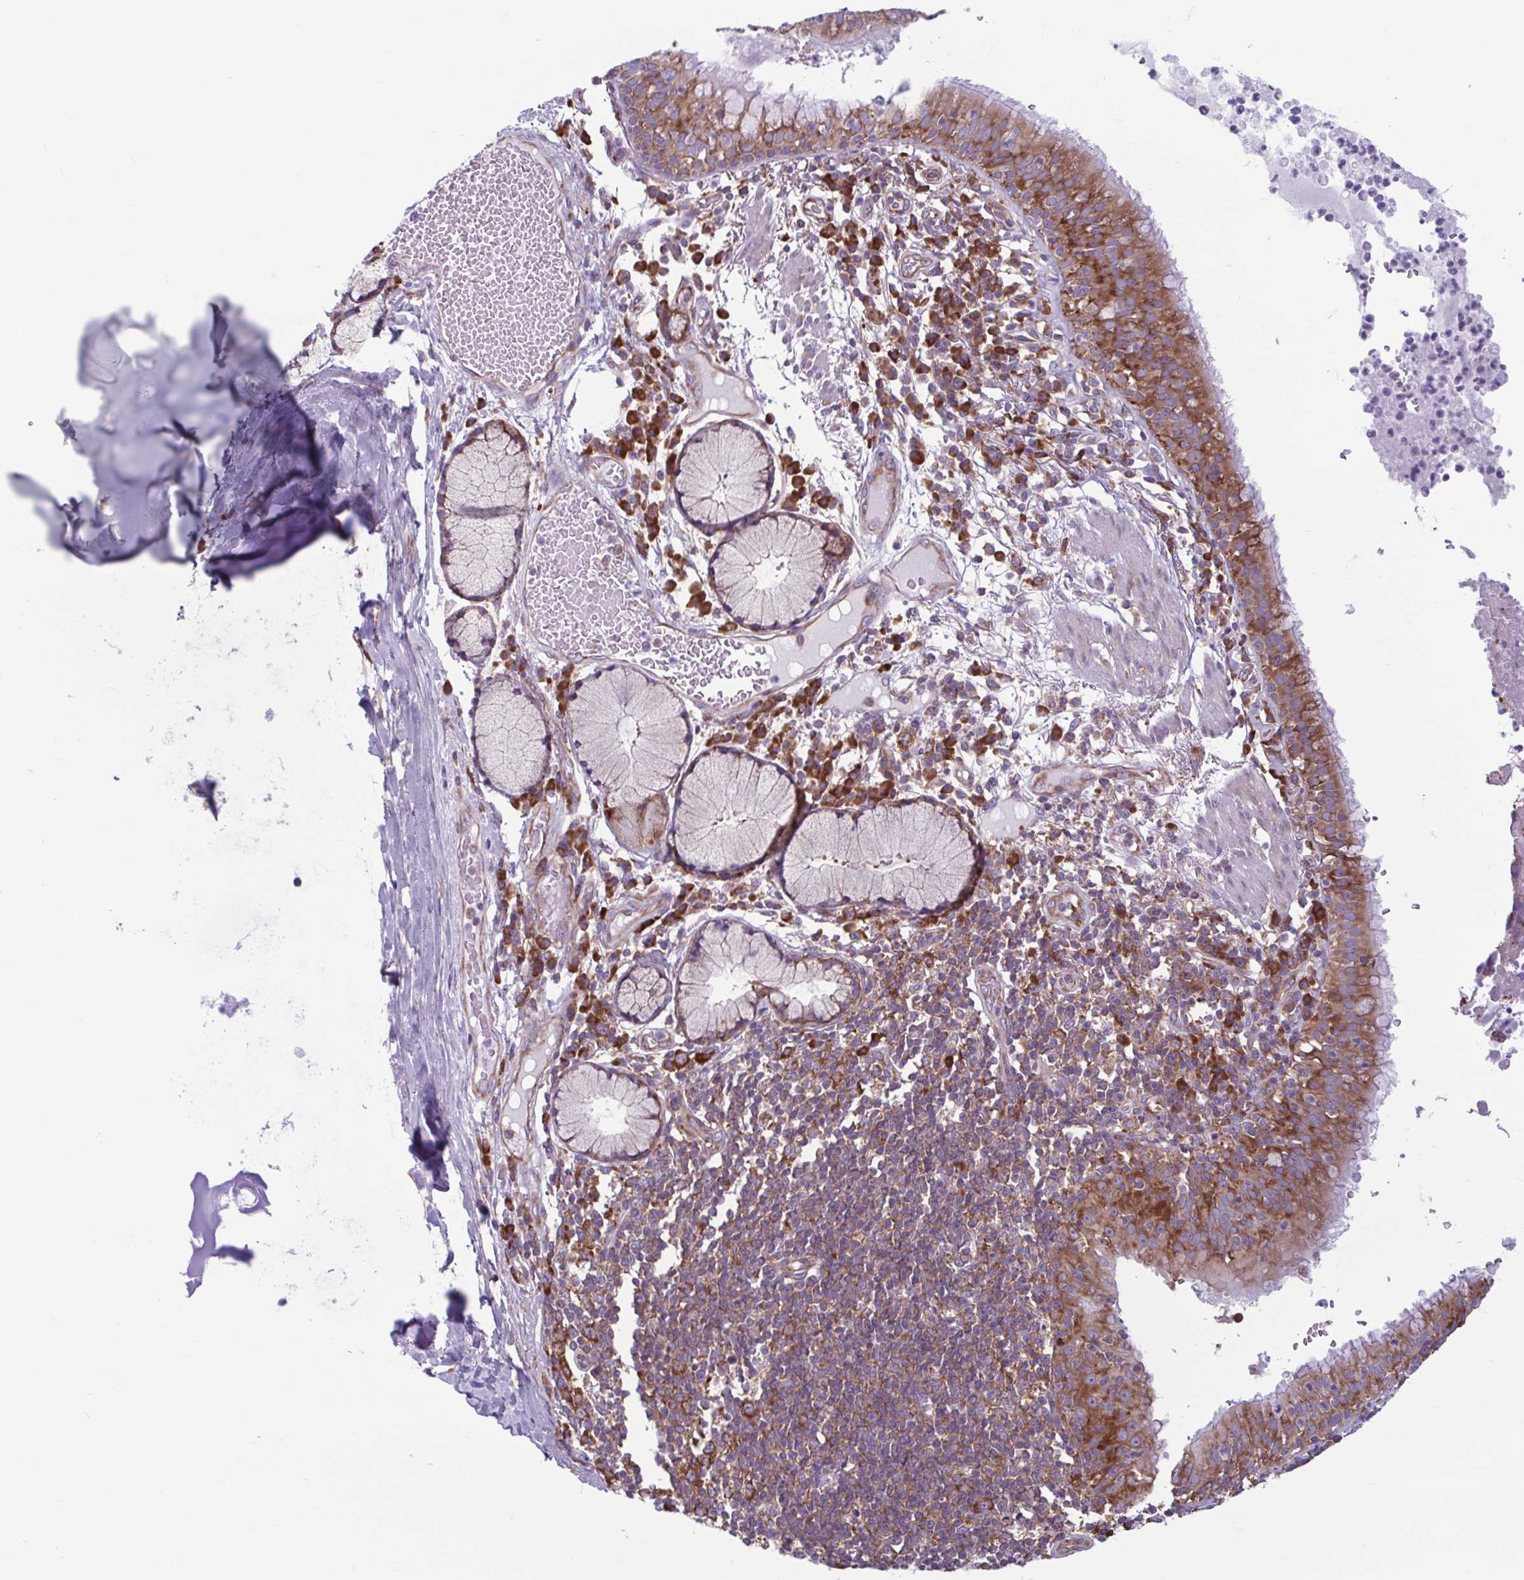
{"staining": {"intensity": "strong", "quantity": ">75%", "location": "cytoplasmic/membranous"}, "tissue": "bronchus", "cell_type": "Respiratory epithelial cells", "image_type": "normal", "snomed": [{"axis": "morphology", "description": "Normal tissue, NOS"}, {"axis": "topography", "description": "Cartilage tissue"}, {"axis": "topography", "description": "Bronchus"}], "caption": "High-magnification brightfield microscopy of normal bronchus stained with DAB (brown) and counterstained with hematoxylin (blue). respiratory epithelial cells exhibit strong cytoplasmic/membranous positivity is seen in about>75% of cells.", "gene": "RPS16", "patient": {"sex": "male", "age": 56}}